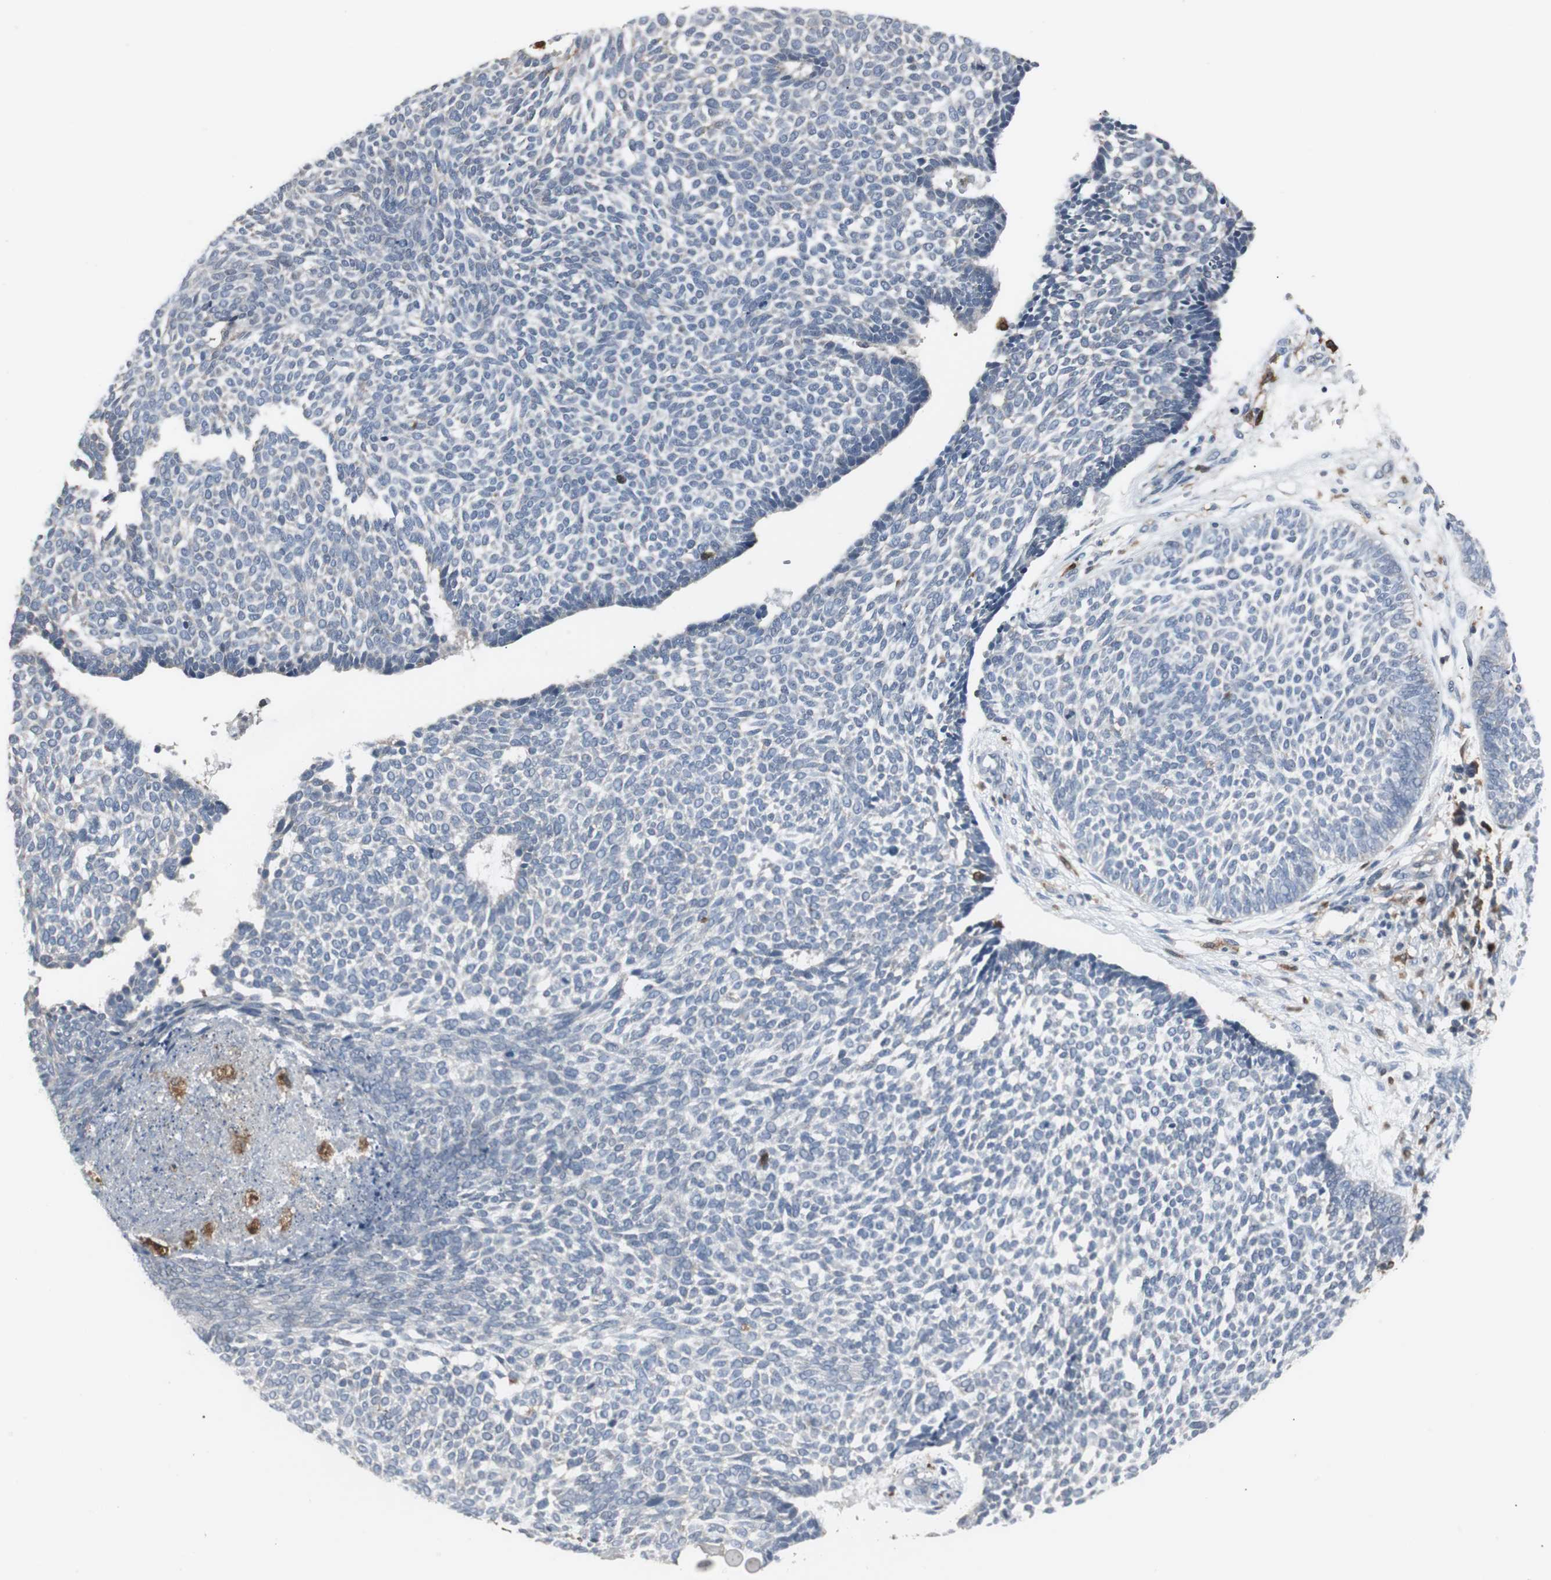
{"staining": {"intensity": "negative", "quantity": "none", "location": "none"}, "tissue": "skin cancer", "cell_type": "Tumor cells", "image_type": "cancer", "snomed": [{"axis": "morphology", "description": "Normal tissue, NOS"}, {"axis": "morphology", "description": "Basal cell carcinoma"}, {"axis": "topography", "description": "Skin"}], "caption": "Human skin cancer (basal cell carcinoma) stained for a protein using immunohistochemistry exhibits no positivity in tumor cells.", "gene": "NCF2", "patient": {"sex": "male", "age": 87}}